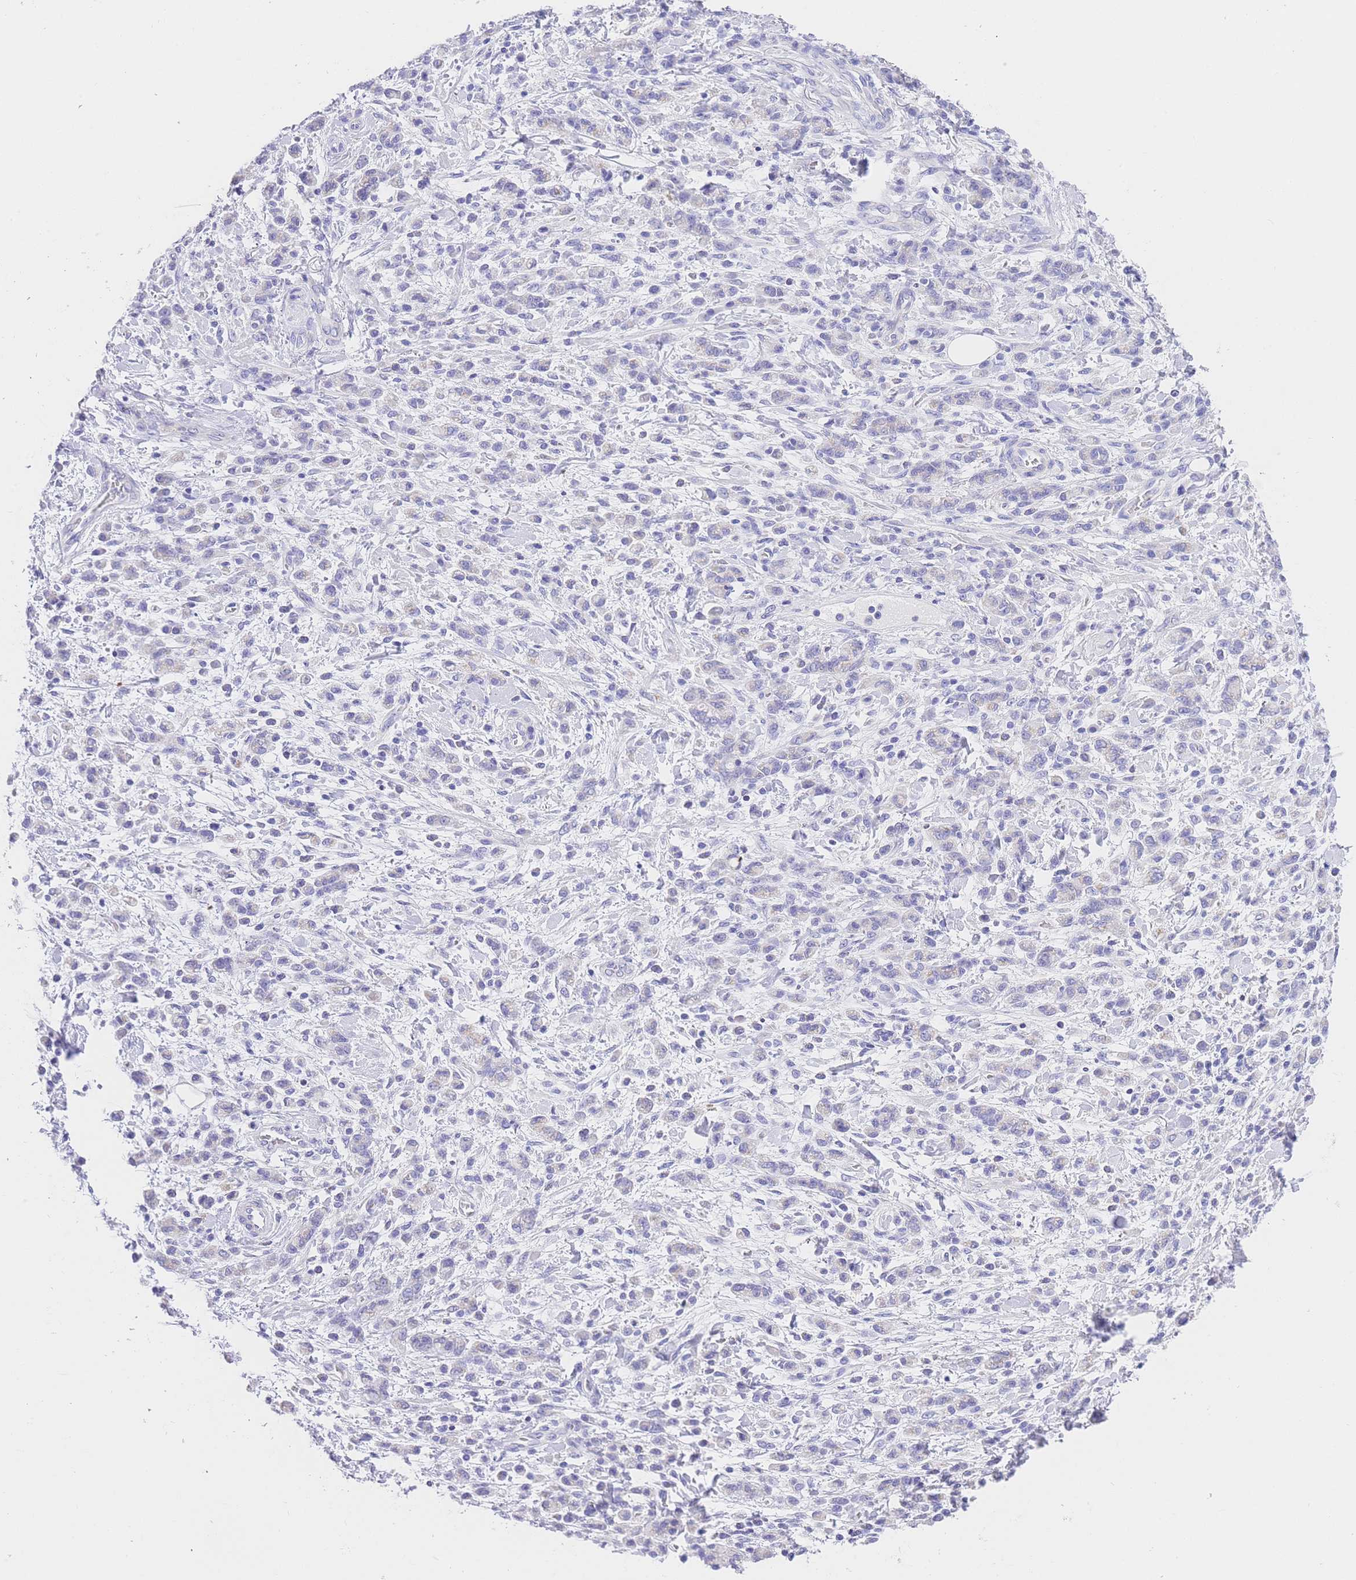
{"staining": {"intensity": "negative", "quantity": "none", "location": "none"}, "tissue": "stomach cancer", "cell_type": "Tumor cells", "image_type": "cancer", "snomed": [{"axis": "morphology", "description": "Adenocarcinoma, NOS"}, {"axis": "topography", "description": "Stomach"}], "caption": "This is an immunohistochemistry photomicrograph of human adenocarcinoma (stomach). There is no positivity in tumor cells.", "gene": "EPN2", "patient": {"sex": "male", "age": 77}}